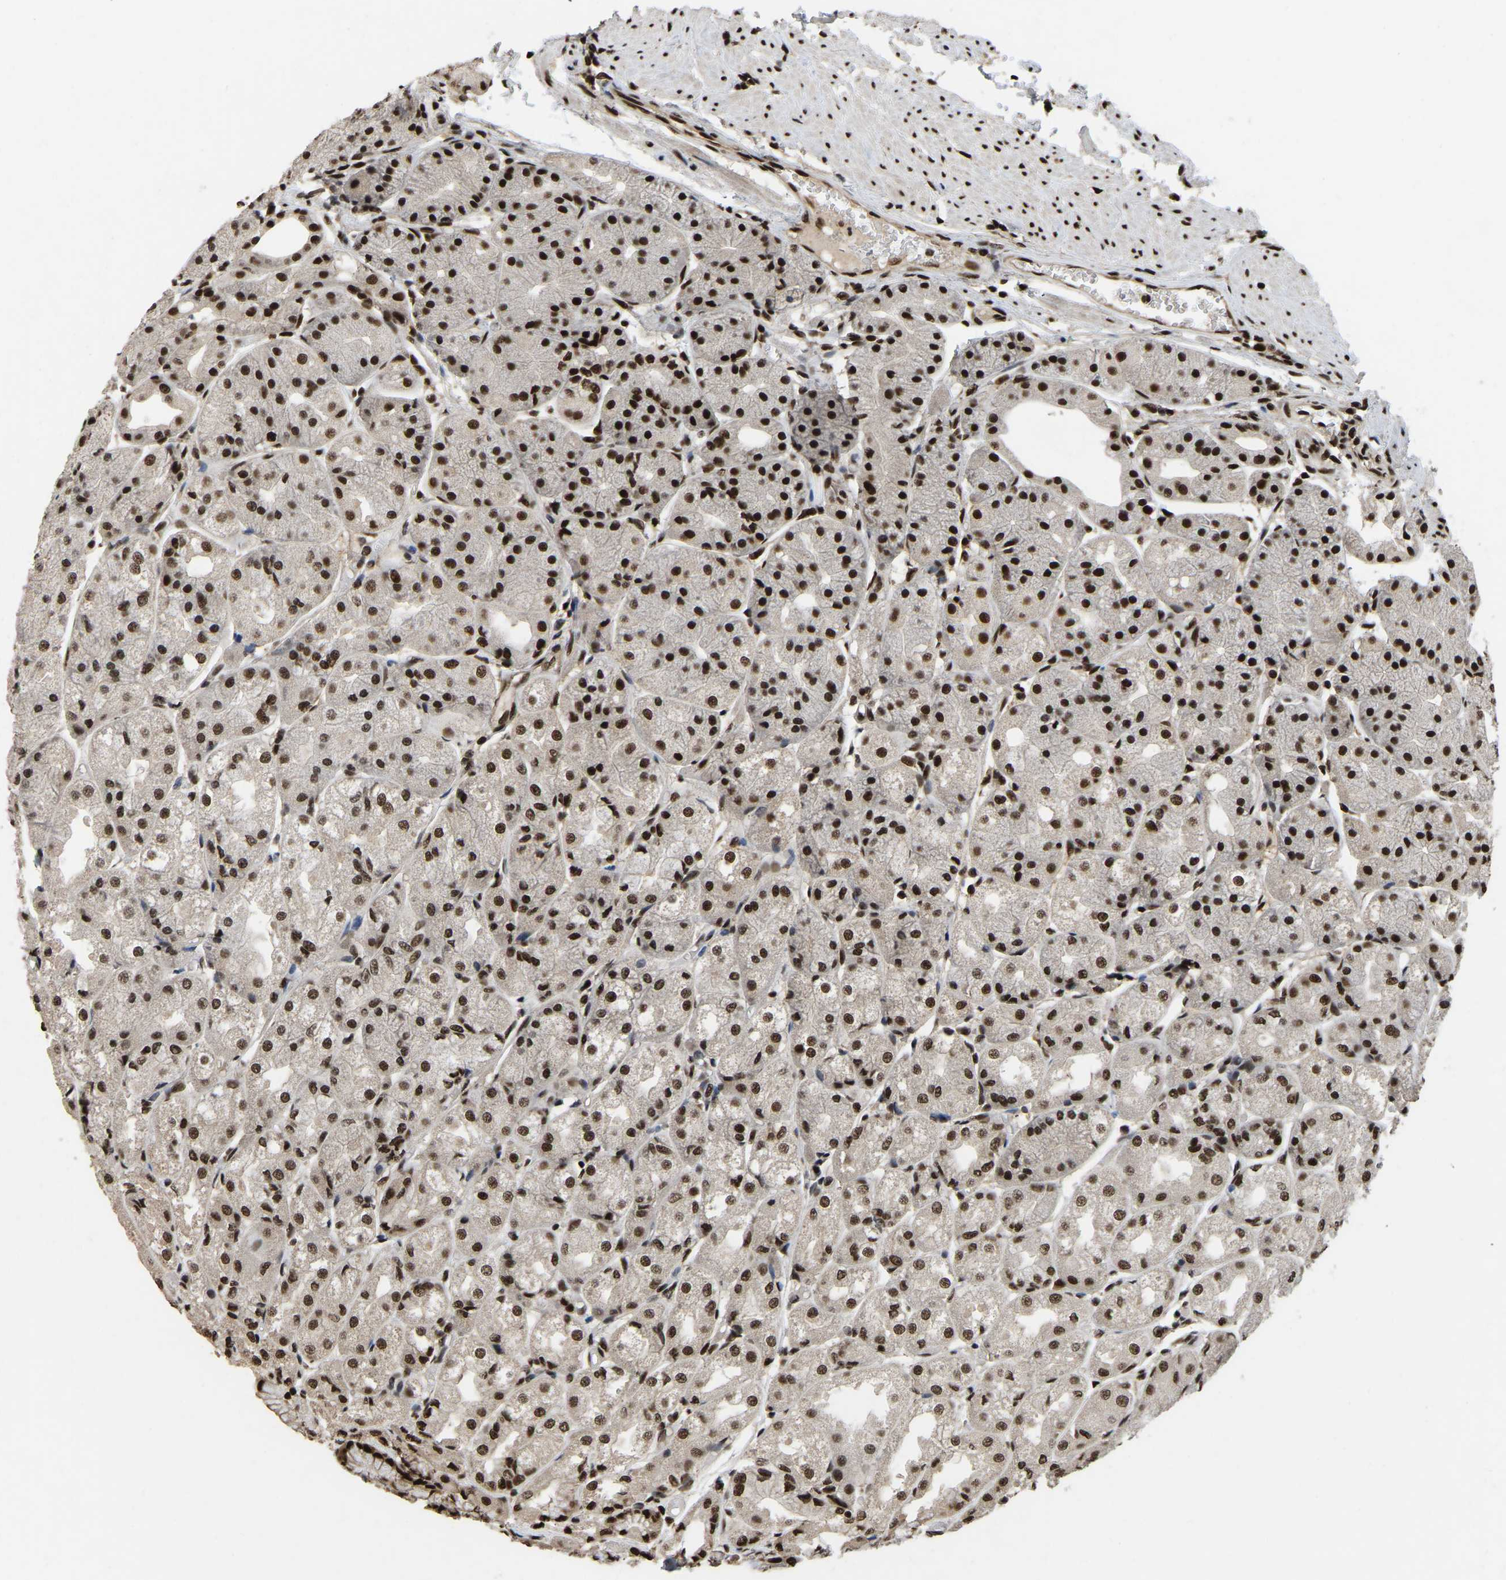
{"staining": {"intensity": "strong", "quantity": ">75%", "location": "nuclear"}, "tissue": "stomach", "cell_type": "Glandular cells", "image_type": "normal", "snomed": [{"axis": "morphology", "description": "Normal tissue, NOS"}, {"axis": "topography", "description": "Stomach, upper"}], "caption": "Stomach stained with immunohistochemistry demonstrates strong nuclear expression in approximately >75% of glandular cells. (DAB (3,3'-diaminobenzidine) IHC, brown staining for protein, blue staining for nuclei).", "gene": "TBL1XR1", "patient": {"sex": "male", "age": 72}}